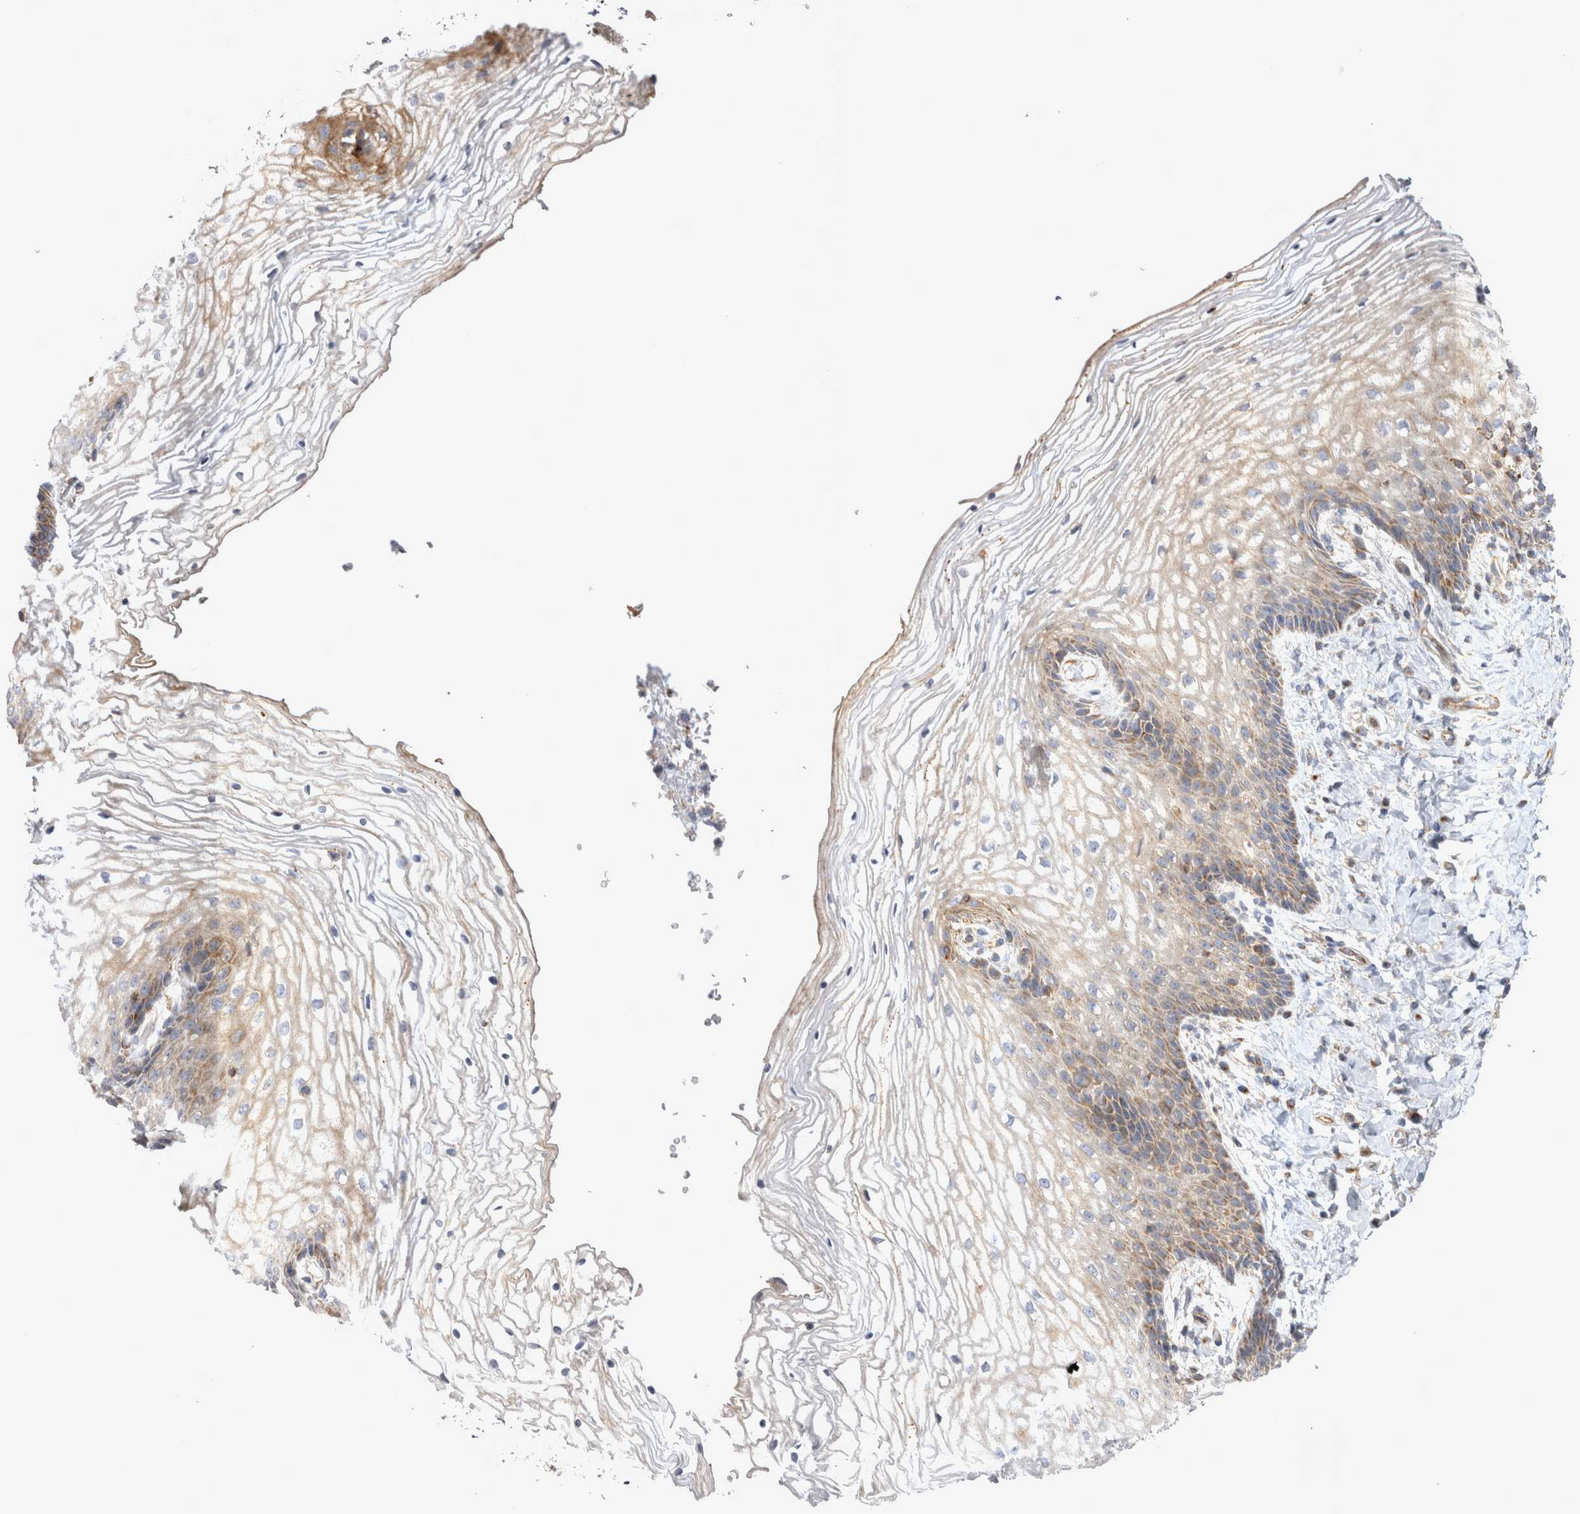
{"staining": {"intensity": "moderate", "quantity": ">75%", "location": "cytoplasmic/membranous"}, "tissue": "vagina", "cell_type": "Squamous epithelial cells", "image_type": "normal", "snomed": [{"axis": "morphology", "description": "Normal tissue, NOS"}, {"axis": "topography", "description": "Vagina"}], "caption": "Vagina stained with DAB (3,3'-diaminobenzidine) immunohistochemistry shows medium levels of moderate cytoplasmic/membranous expression in about >75% of squamous epithelial cells. The staining was performed using DAB (3,3'-diaminobenzidine), with brown indicating positive protein expression. Nuclei are stained blue with hematoxylin.", "gene": "TSPOAP1", "patient": {"sex": "female", "age": 60}}